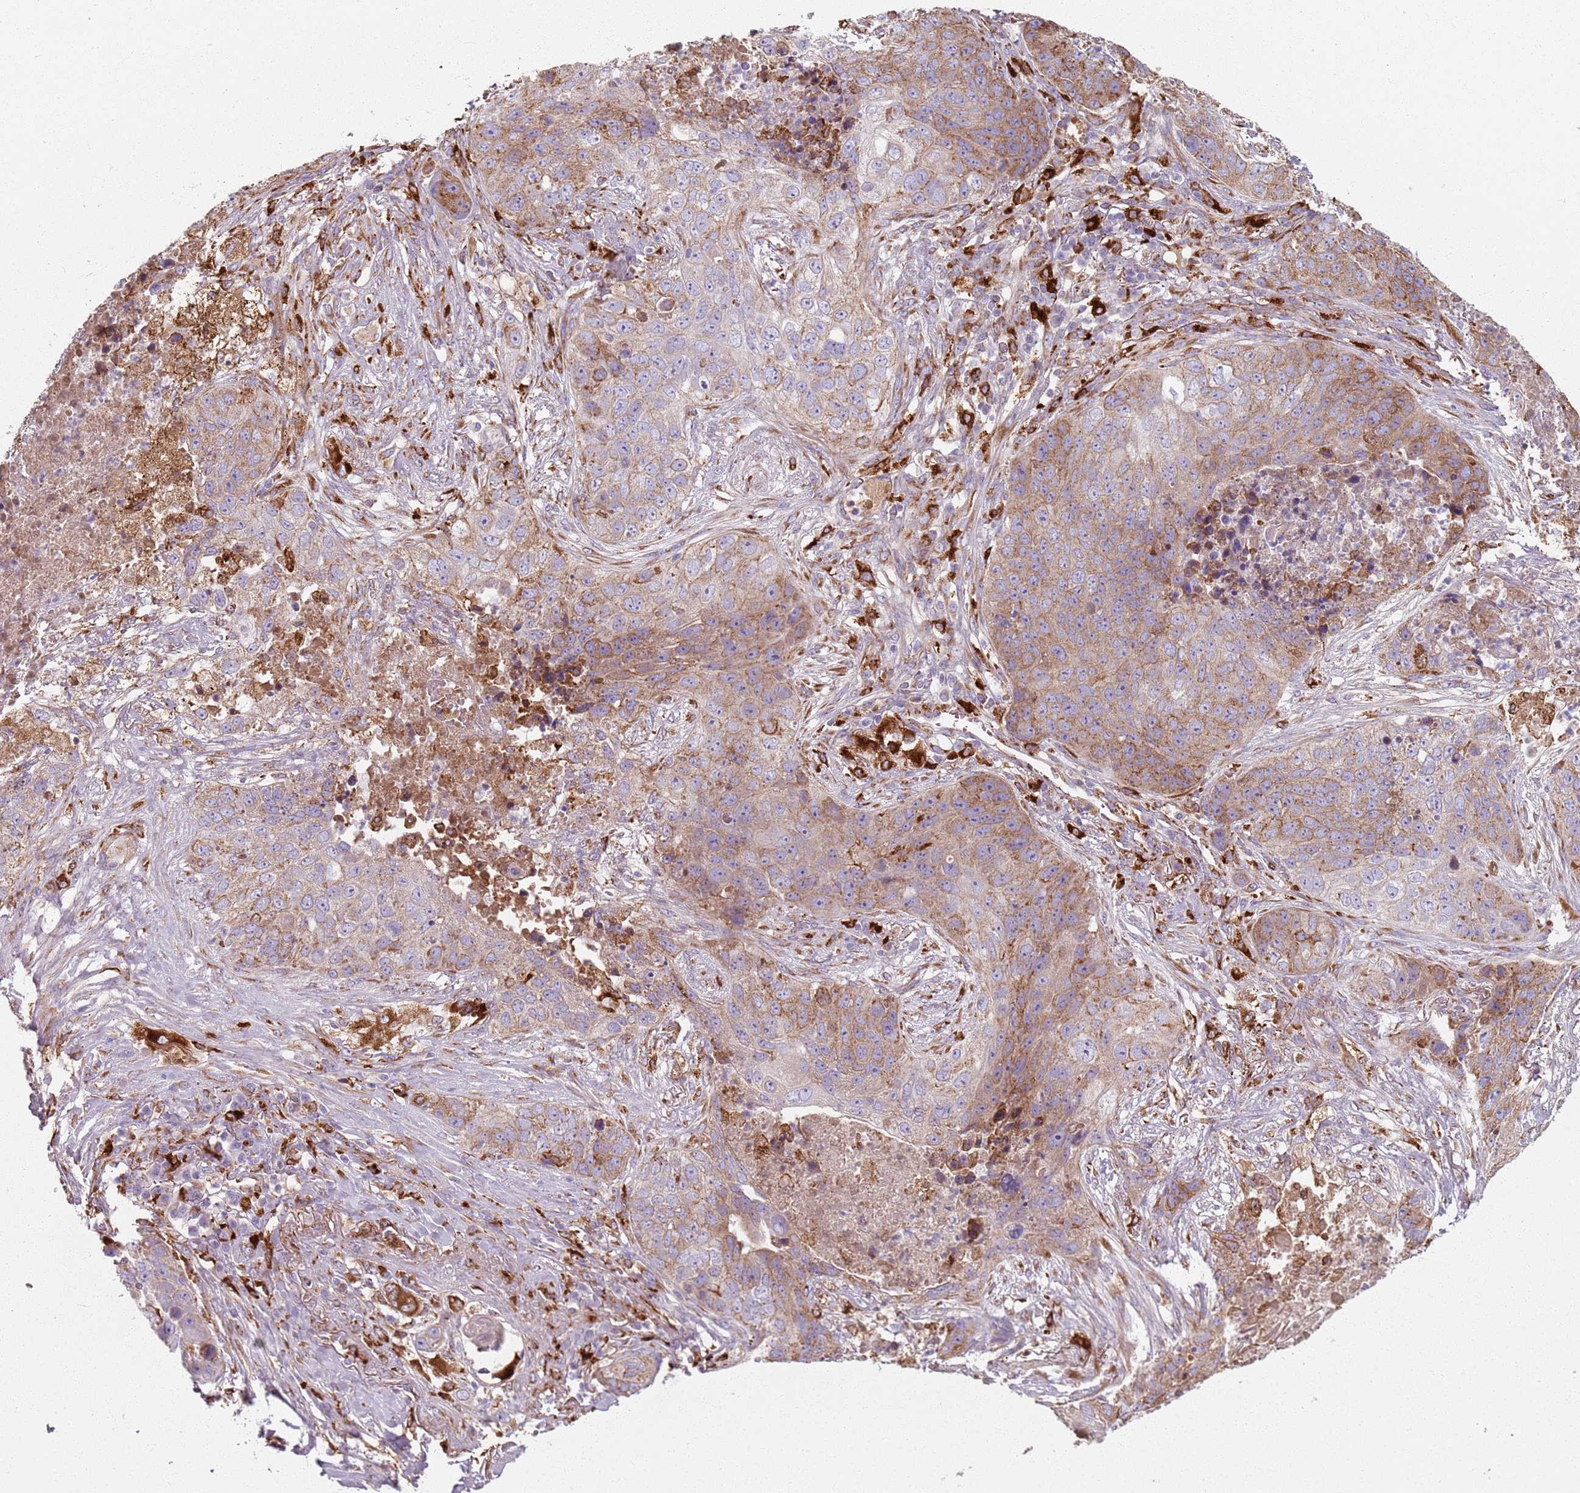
{"staining": {"intensity": "moderate", "quantity": ">75%", "location": "cytoplasmic/membranous"}, "tissue": "lung cancer", "cell_type": "Tumor cells", "image_type": "cancer", "snomed": [{"axis": "morphology", "description": "Squamous cell carcinoma, NOS"}, {"axis": "topography", "description": "Lung"}], "caption": "Immunohistochemistry (IHC) (DAB) staining of human lung cancer shows moderate cytoplasmic/membranous protein staining in about >75% of tumor cells. (DAB (3,3'-diaminobenzidine) = brown stain, brightfield microscopy at high magnification).", "gene": "COLGALT1", "patient": {"sex": "female", "age": 63}}